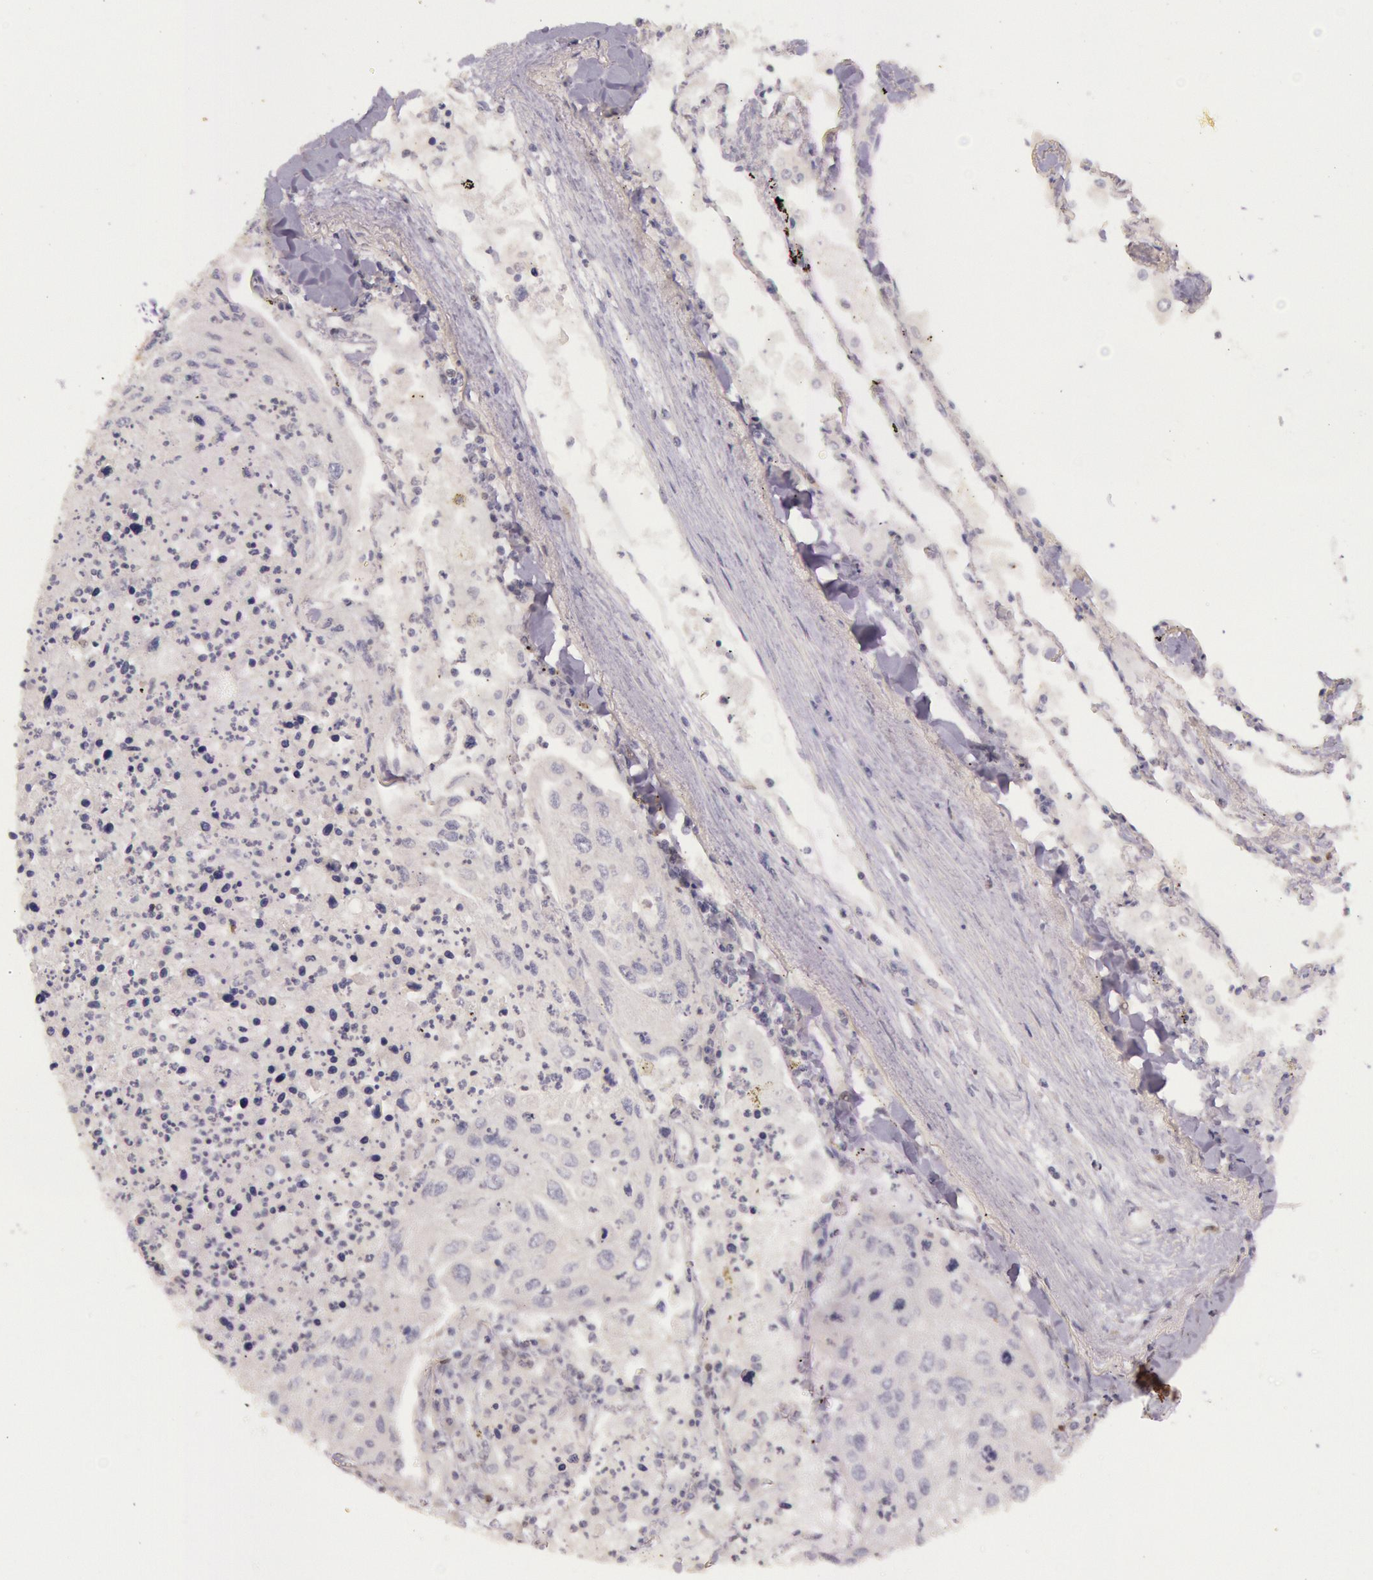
{"staining": {"intensity": "negative", "quantity": "none", "location": "none"}, "tissue": "lung cancer", "cell_type": "Tumor cells", "image_type": "cancer", "snomed": [{"axis": "morphology", "description": "Squamous cell carcinoma, NOS"}, {"axis": "topography", "description": "Lung"}], "caption": "The micrograph demonstrates no significant positivity in tumor cells of lung cancer (squamous cell carcinoma).", "gene": "RTL10", "patient": {"sex": "male", "age": 75}}